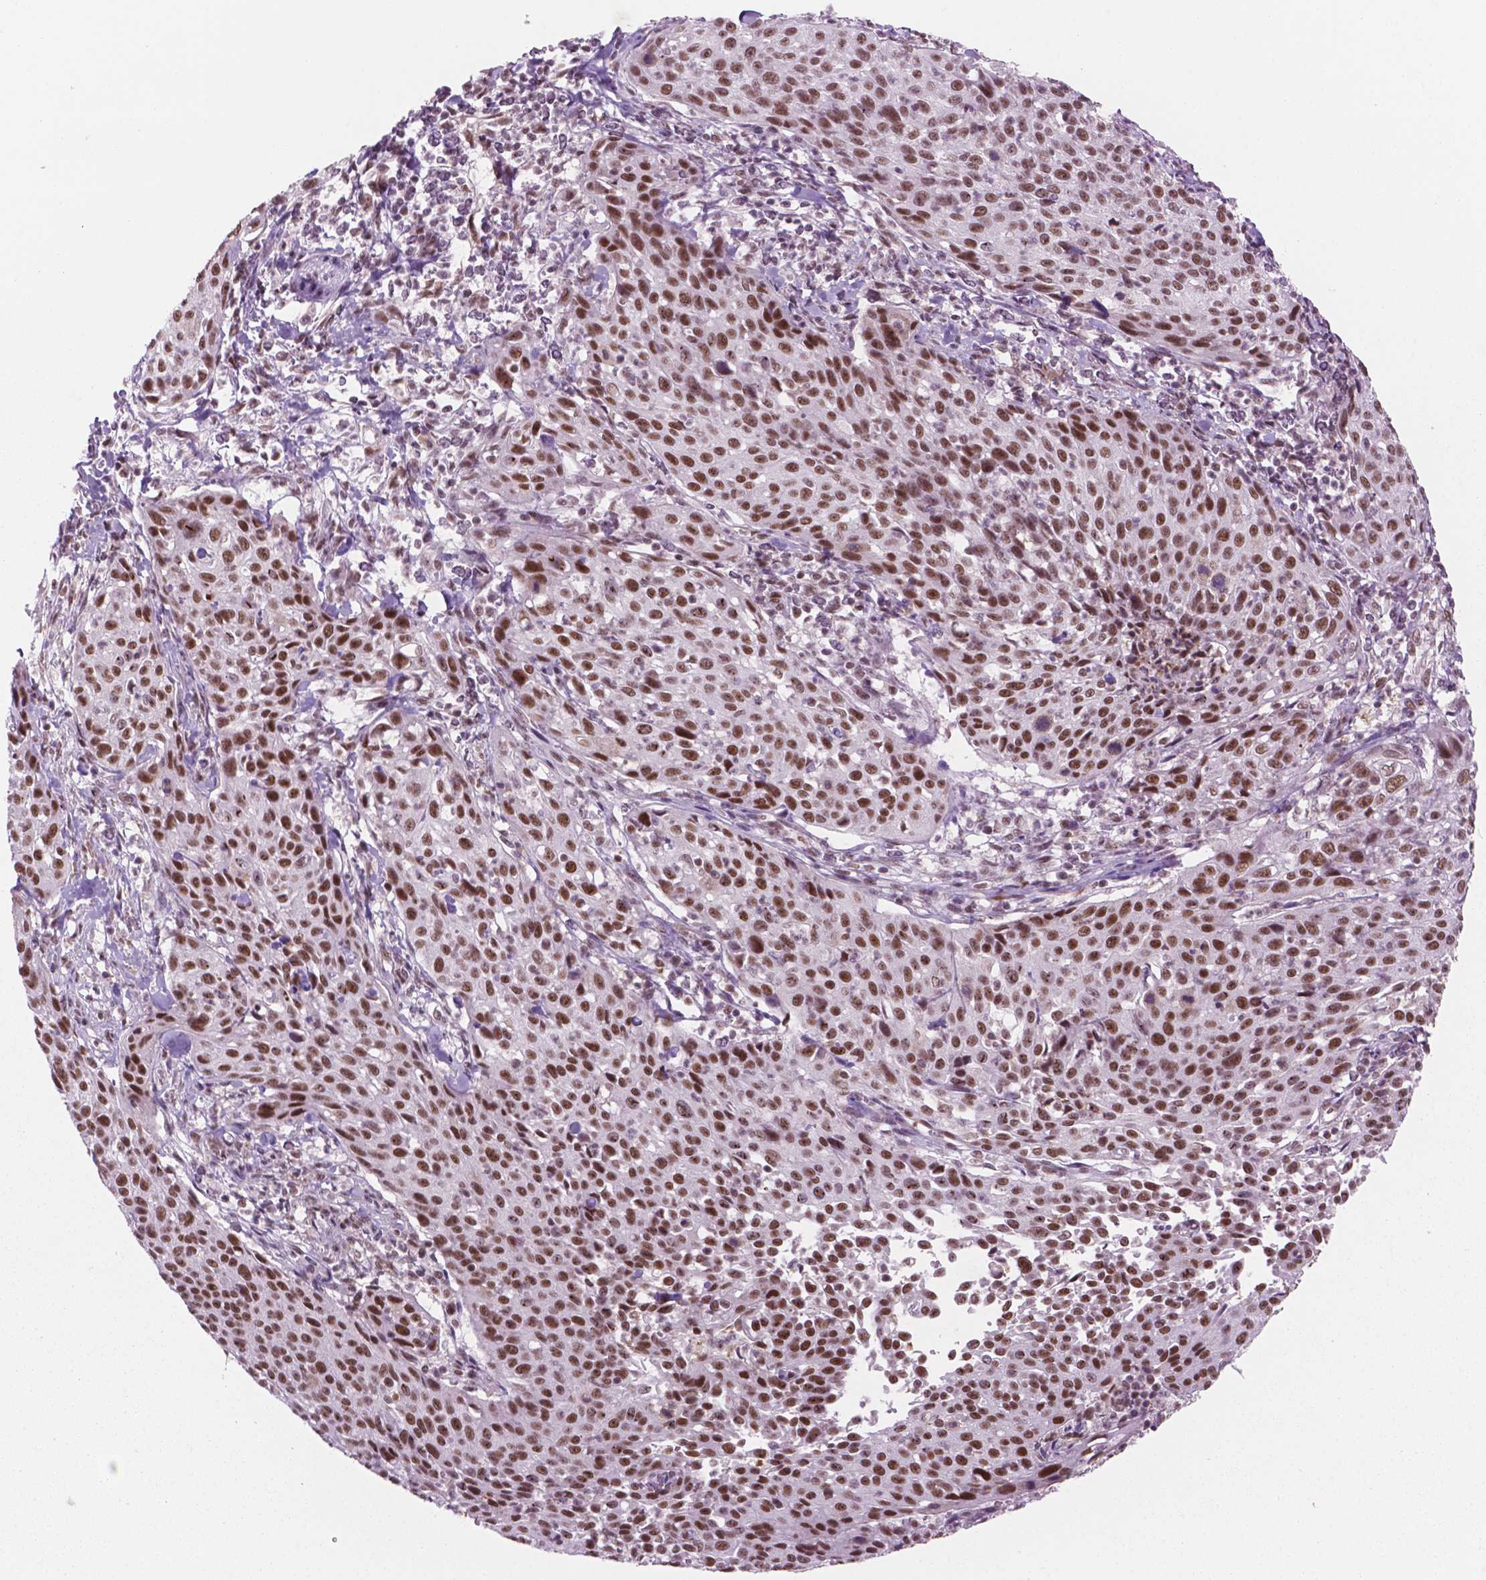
{"staining": {"intensity": "moderate", "quantity": ">75%", "location": "nuclear"}, "tissue": "cervical cancer", "cell_type": "Tumor cells", "image_type": "cancer", "snomed": [{"axis": "morphology", "description": "Squamous cell carcinoma, NOS"}, {"axis": "topography", "description": "Cervix"}], "caption": "Cervical squamous cell carcinoma stained for a protein (brown) shows moderate nuclear positive staining in approximately >75% of tumor cells.", "gene": "CTR9", "patient": {"sex": "female", "age": 26}}